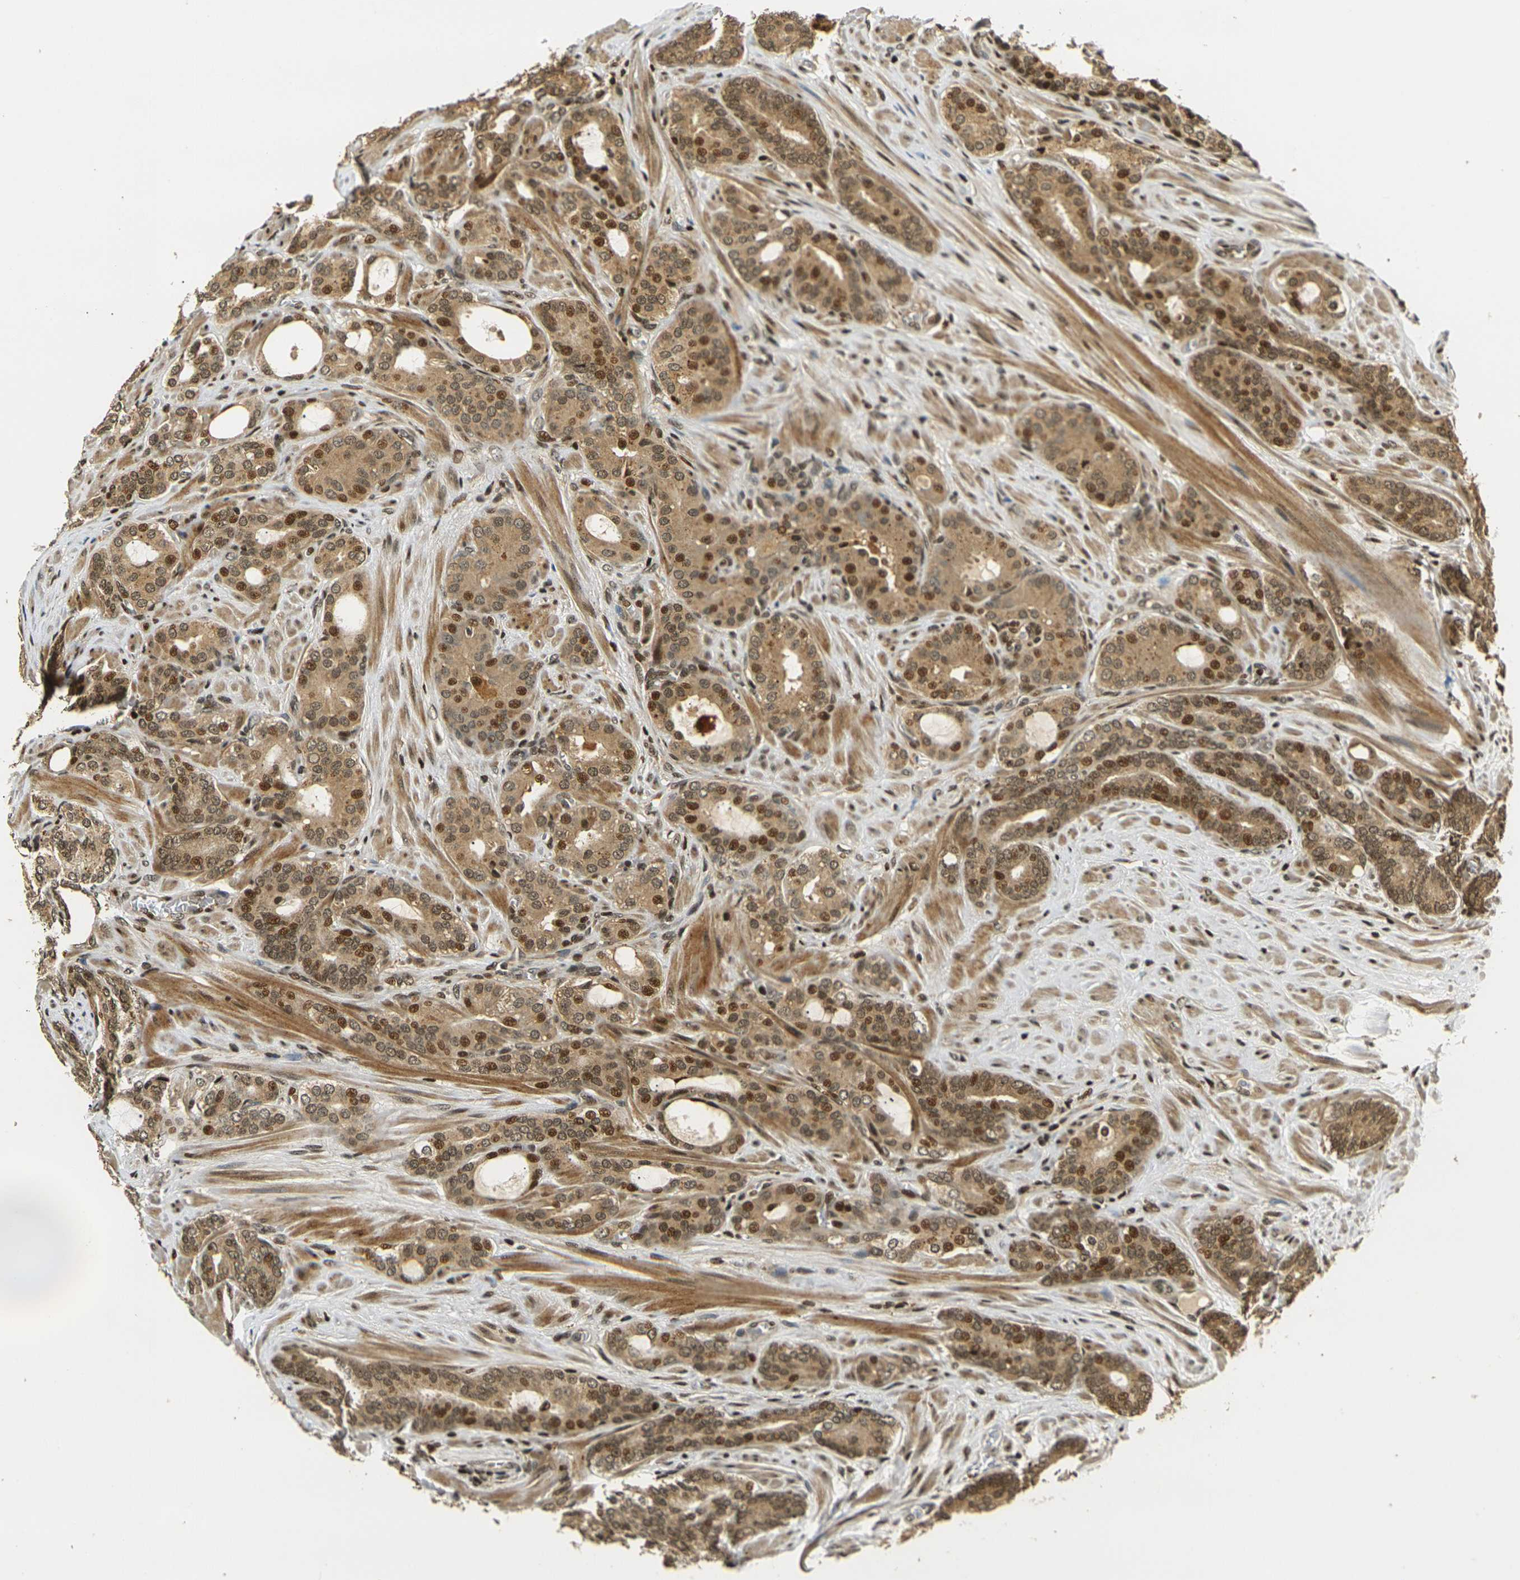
{"staining": {"intensity": "moderate", "quantity": ">75%", "location": "cytoplasmic/membranous,nuclear"}, "tissue": "prostate cancer", "cell_type": "Tumor cells", "image_type": "cancer", "snomed": [{"axis": "morphology", "description": "Adenocarcinoma, Low grade"}, {"axis": "topography", "description": "Prostate"}], "caption": "Prostate cancer stained with immunohistochemistry (IHC) shows moderate cytoplasmic/membranous and nuclear expression in about >75% of tumor cells.", "gene": "ACTL6A", "patient": {"sex": "male", "age": 63}}